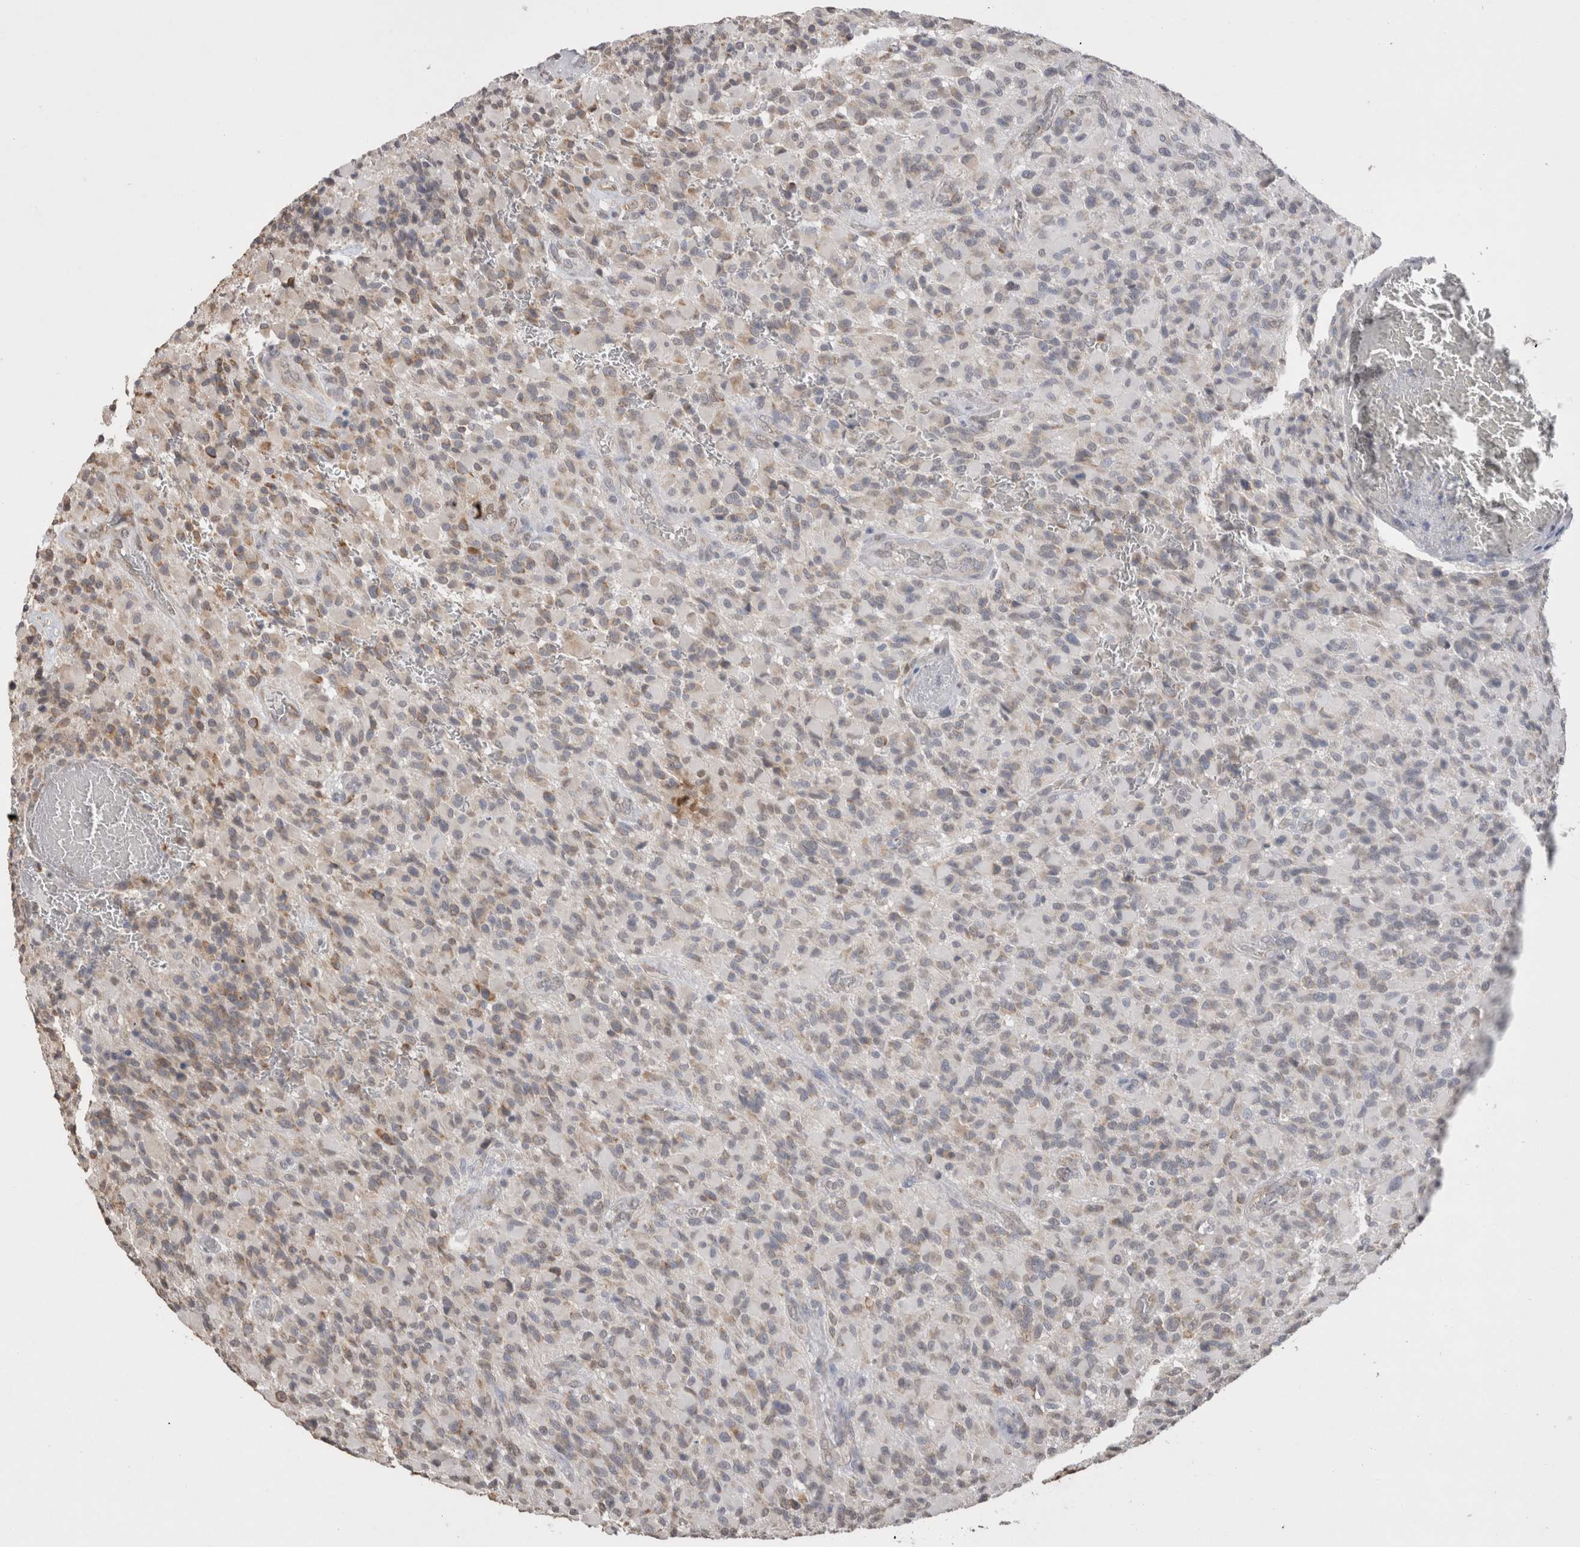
{"staining": {"intensity": "weak", "quantity": "25%-75%", "location": "cytoplasmic/membranous"}, "tissue": "glioma", "cell_type": "Tumor cells", "image_type": "cancer", "snomed": [{"axis": "morphology", "description": "Glioma, malignant, High grade"}, {"axis": "topography", "description": "Brain"}], "caption": "There is low levels of weak cytoplasmic/membranous expression in tumor cells of glioma, as demonstrated by immunohistochemical staining (brown color).", "gene": "NOMO1", "patient": {"sex": "male", "age": 71}}